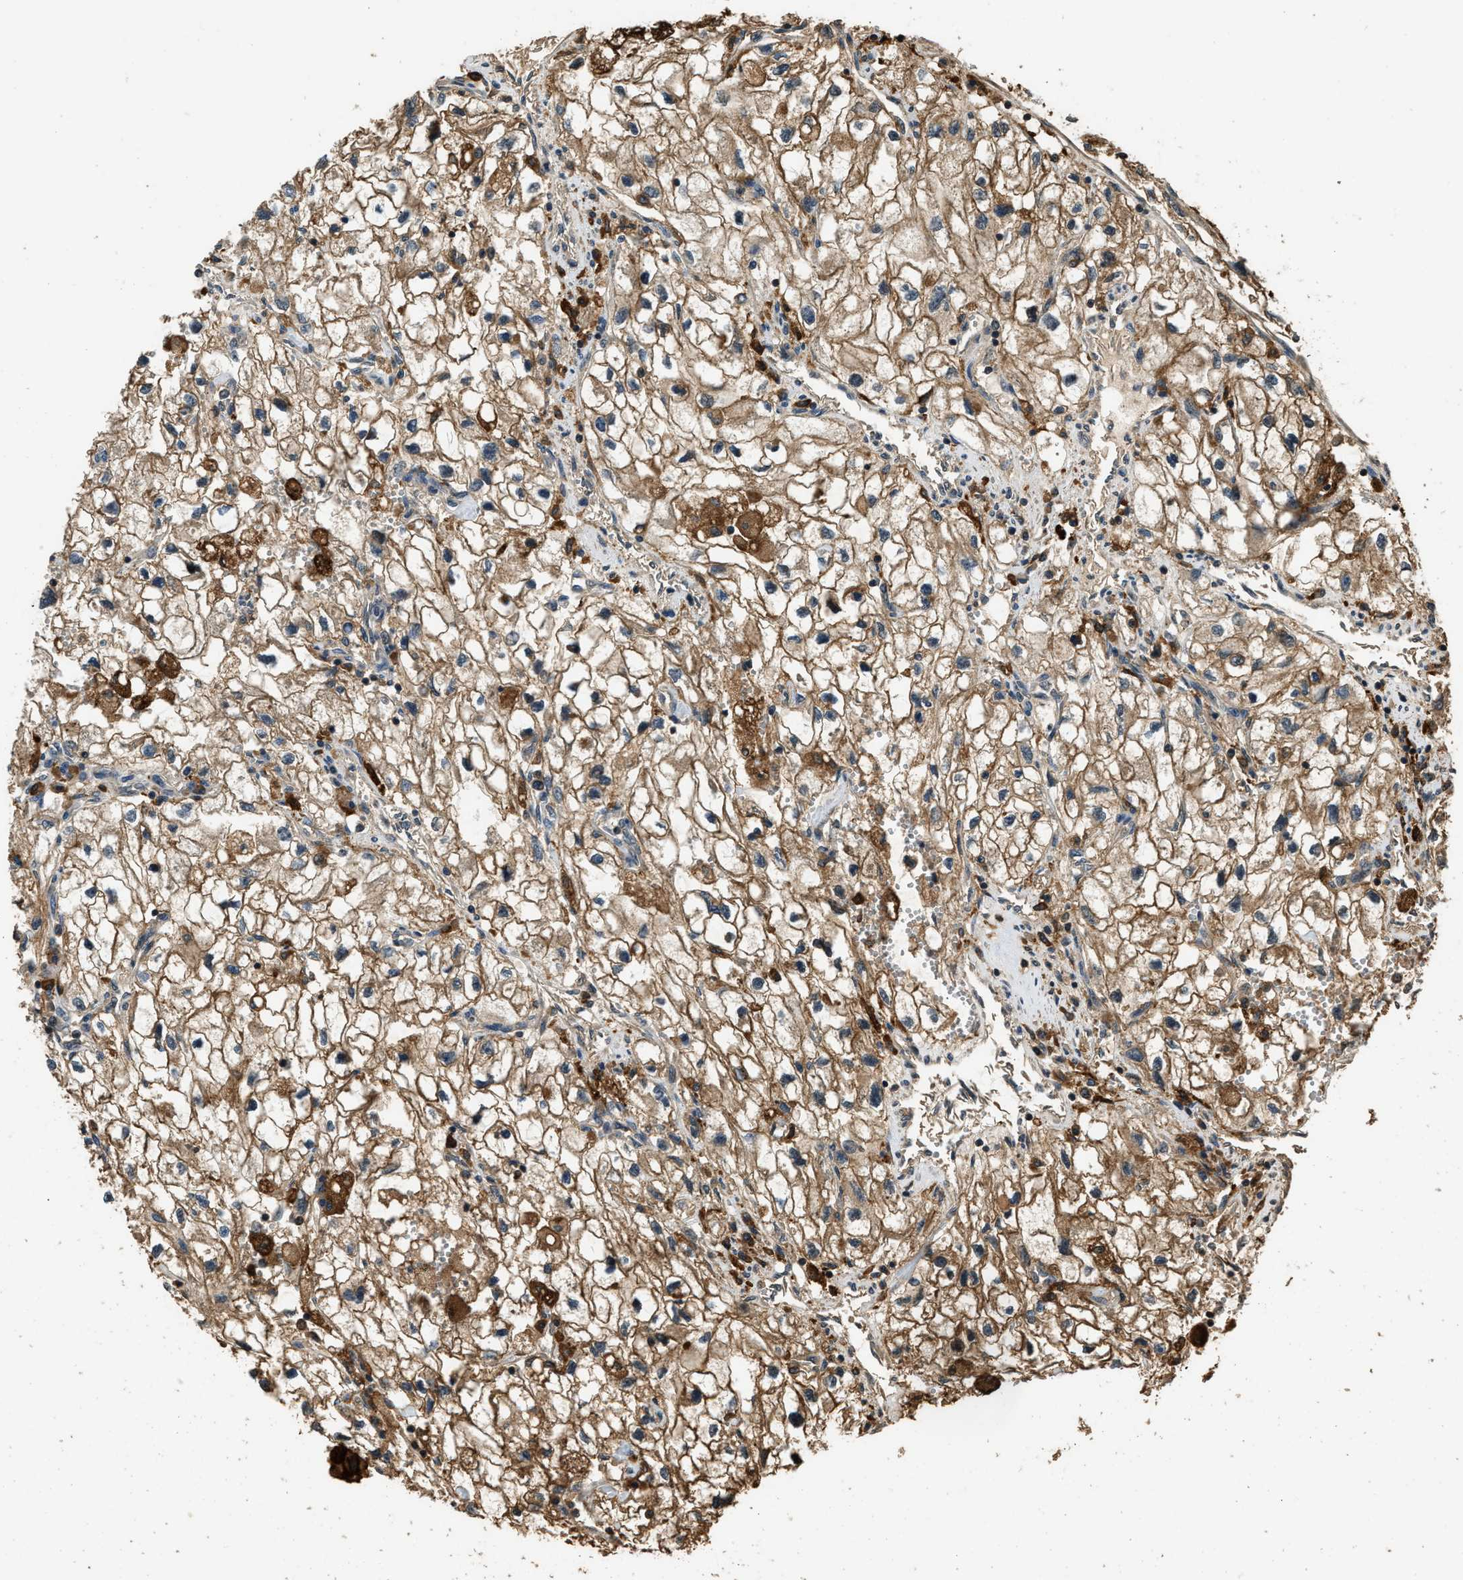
{"staining": {"intensity": "moderate", "quantity": ">75%", "location": "cytoplasmic/membranous"}, "tissue": "renal cancer", "cell_type": "Tumor cells", "image_type": "cancer", "snomed": [{"axis": "morphology", "description": "Adenocarcinoma, NOS"}, {"axis": "topography", "description": "Kidney"}], "caption": "Protein expression analysis of human adenocarcinoma (renal) reveals moderate cytoplasmic/membranous staining in approximately >75% of tumor cells. The protein of interest is stained brown, and the nuclei are stained in blue (DAB (3,3'-diaminobenzidine) IHC with brightfield microscopy, high magnification).", "gene": "RAP2A", "patient": {"sex": "female", "age": 70}}